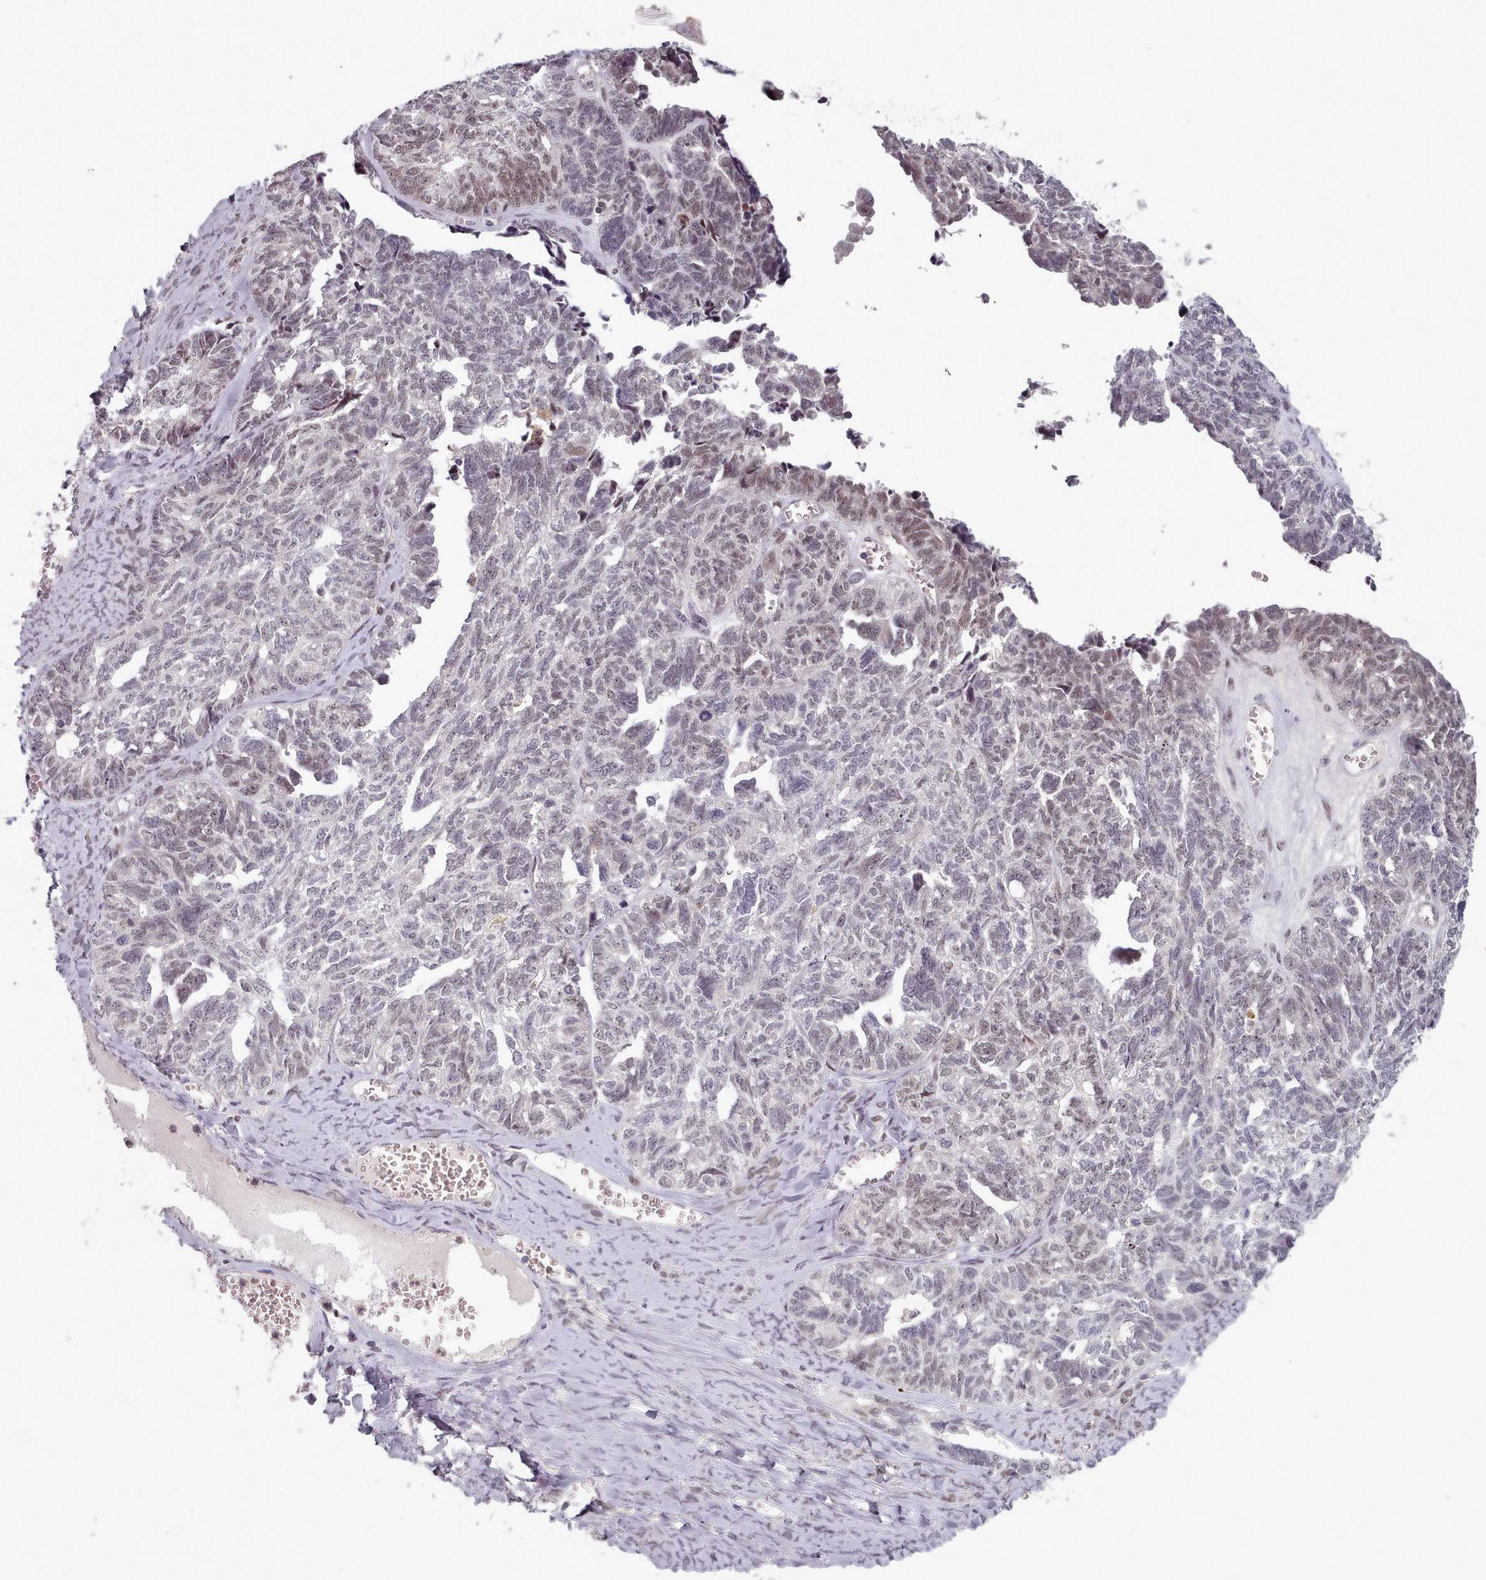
{"staining": {"intensity": "weak", "quantity": "<25%", "location": "nuclear"}, "tissue": "ovarian cancer", "cell_type": "Tumor cells", "image_type": "cancer", "snomed": [{"axis": "morphology", "description": "Cystadenocarcinoma, serous, NOS"}, {"axis": "topography", "description": "Ovary"}], "caption": "The micrograph exhibits no significant positivity in tumor cells of serous cystadenocarcinoma (ovarian).", "gene": "SRSF9", "patient": {"sex": "female", "age": 79}}